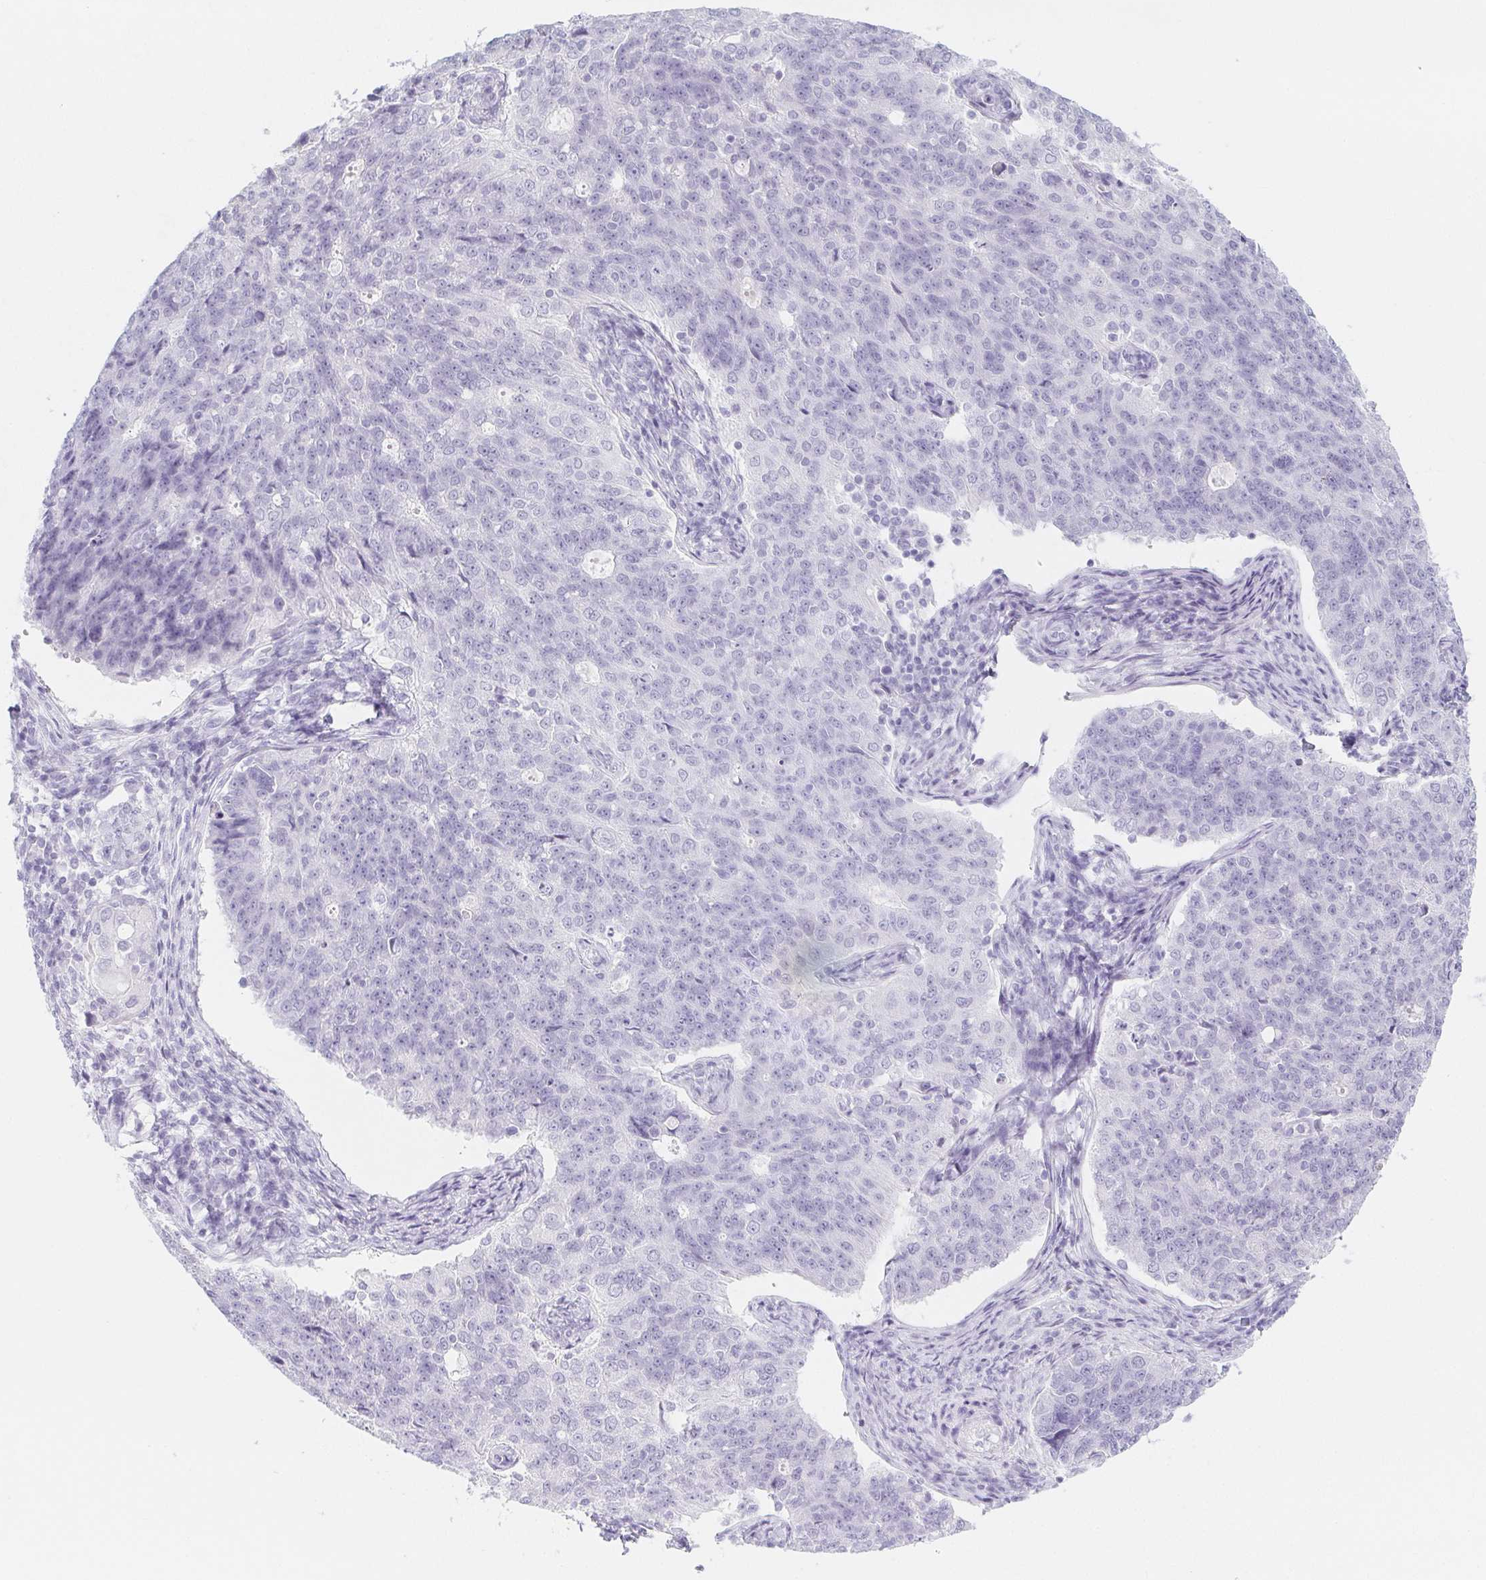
{"staining": {"intensity": "negative", "quantity": "none", "location": "none"}, "tissue": "endometrial cancer", "cell_type": "Tumor cells", "image_type": "cancer", "snomed": [{"axis": "morphology", "description": "Adenocarcinoma, NOS"}, {"axis": "topography", "description": "Endometrium"}], "caption": "This is a image of immunohistochemistry (IHC) staining of endometrial cancer (adenocarcinoma), which shows no staining in tumor cells. The staining is performed using DAB brown chromogen with nuclei counter-stained in using hematoxylin.", "gene": "ITIH2", "patient": {"sex": "female", "age": 43}}